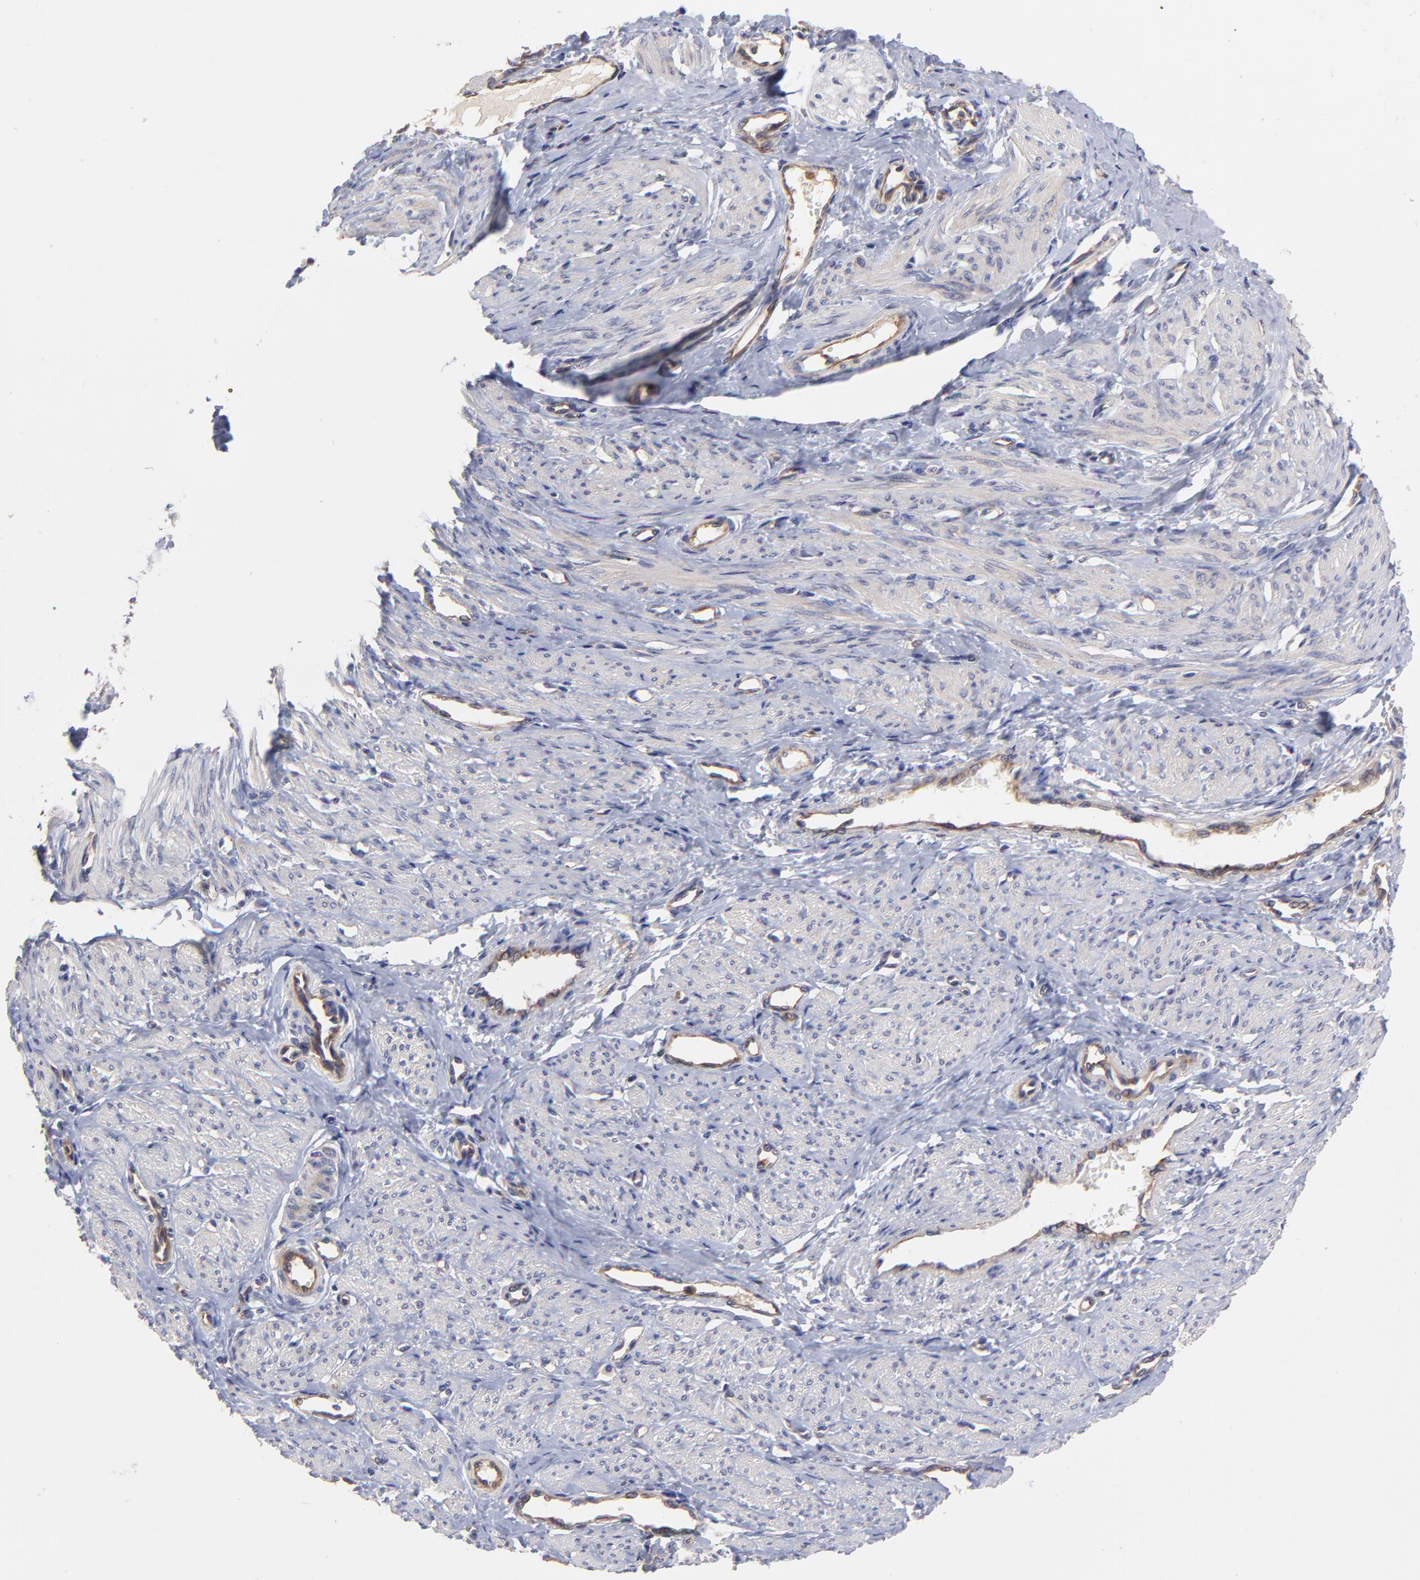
{"staining": {"intensity": "negative", "quantity": "none", "location": "none"}, "tissue": "smooth muscle", "cell_type": "Smooth muscle cells", "image_type": "normal", "snomed": [{"axis": "morphology", "description": "Normal tissue, NOS"}, {"axis": "topography", "description": "Smooth muscle"}, {"axis": "topography", "description": "Uterus"}], "caption": "Smooth muscle stained for a protein using immunohistochemistry displays no expression smooth muscle cells.", "gene": "ASB7", "patient": {"sex": "female", "age": 39}}